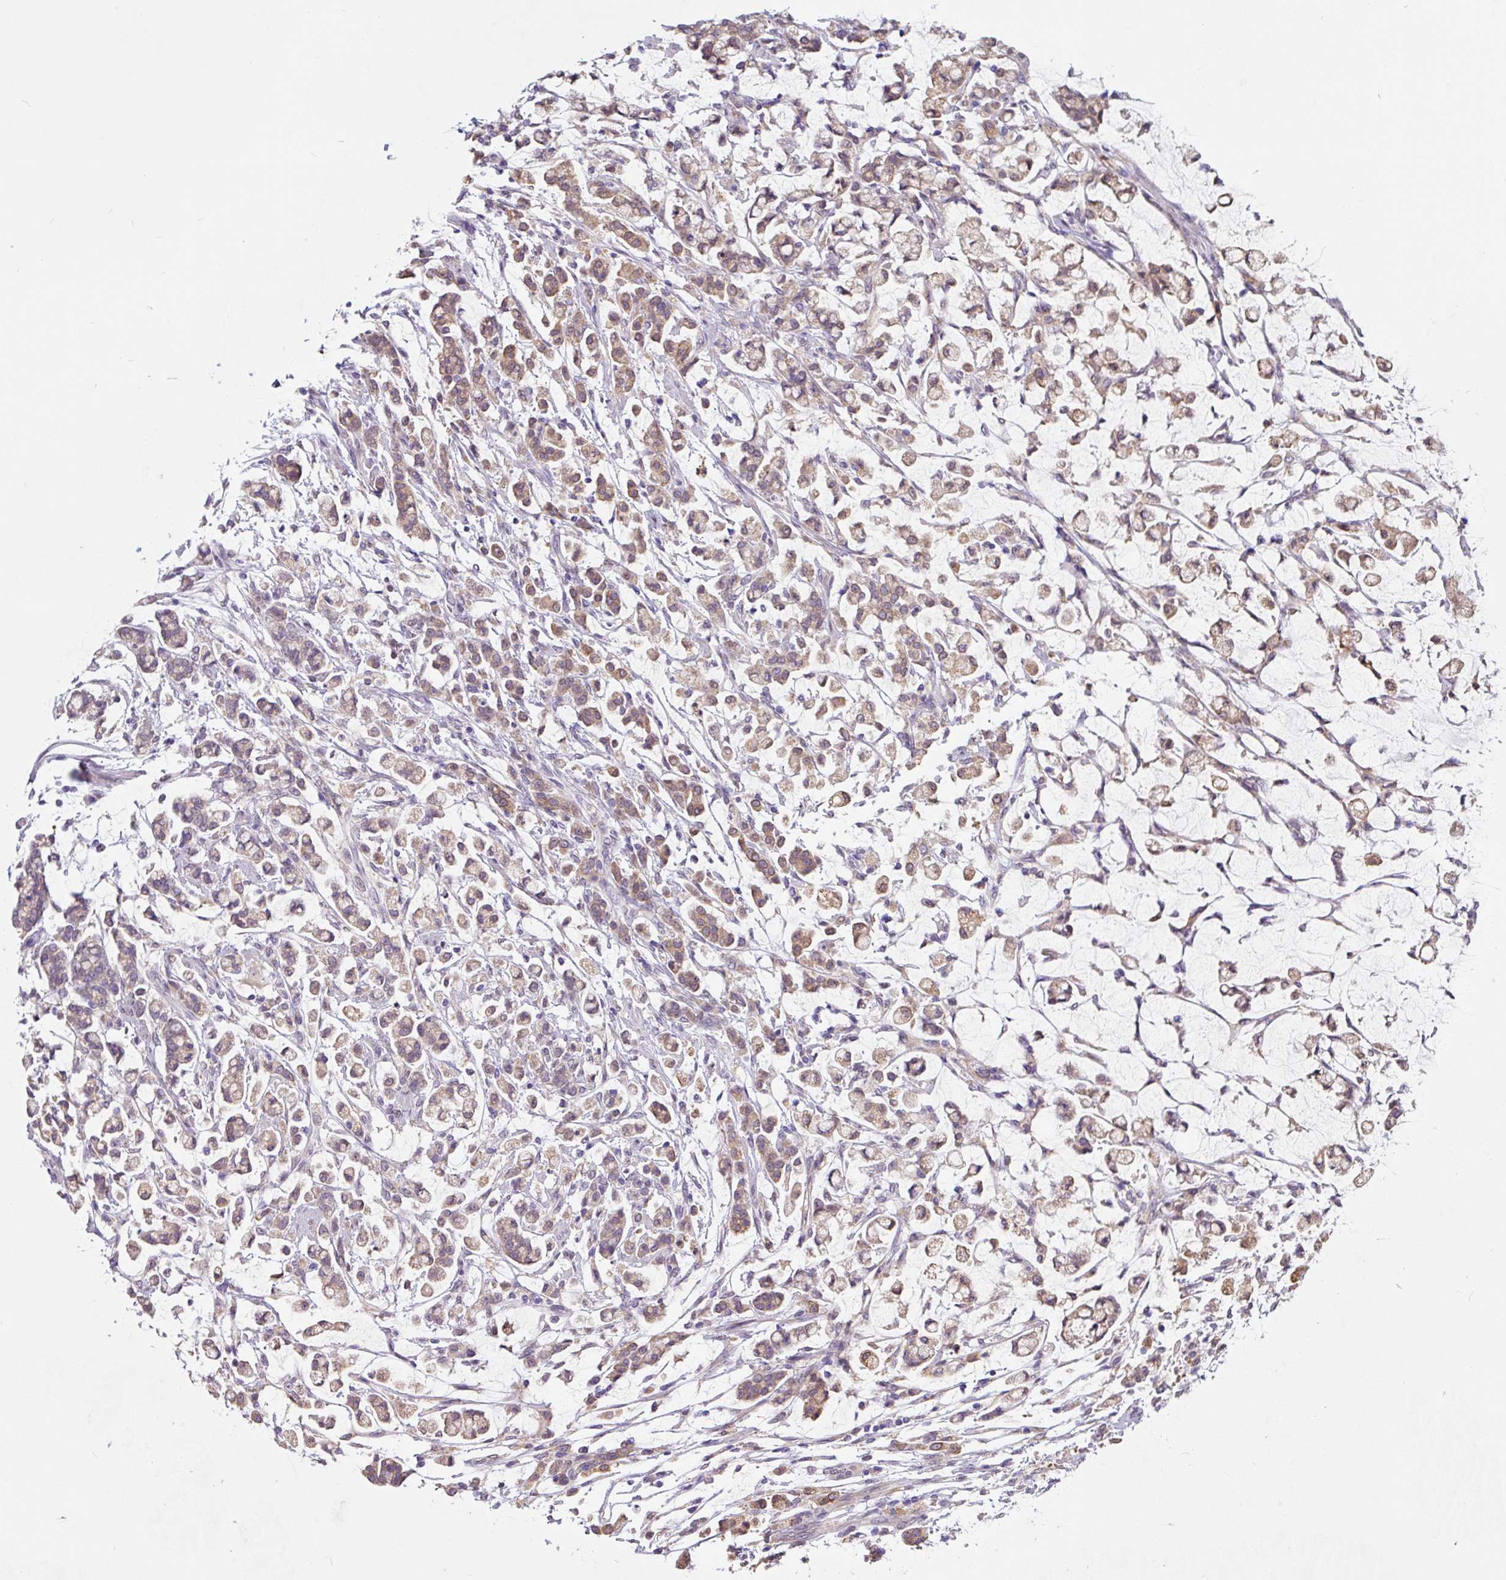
{"staining": {"intensity": "weak", "quantity": ">75%", "location": "cytoplasmic/membranous"}, "tissue": "stomach cancer", "cell_type": "Tumor cells", "image_type": "cancer", "snomed": [{"axis": "morphology", "description": "Adenocarcinoma, NOS"}, {"axis": "topography", "description": "Stomach"}], "caption": "Protein staining reveals weak cytoplasmic/membranous expression in approximately >75% of tumor cells in stomach cancer (adenocarcinoma). Nuclei are stained in blue.", "gene": "ASRGL1", "patient": {"sex": "female", "age": 60}}